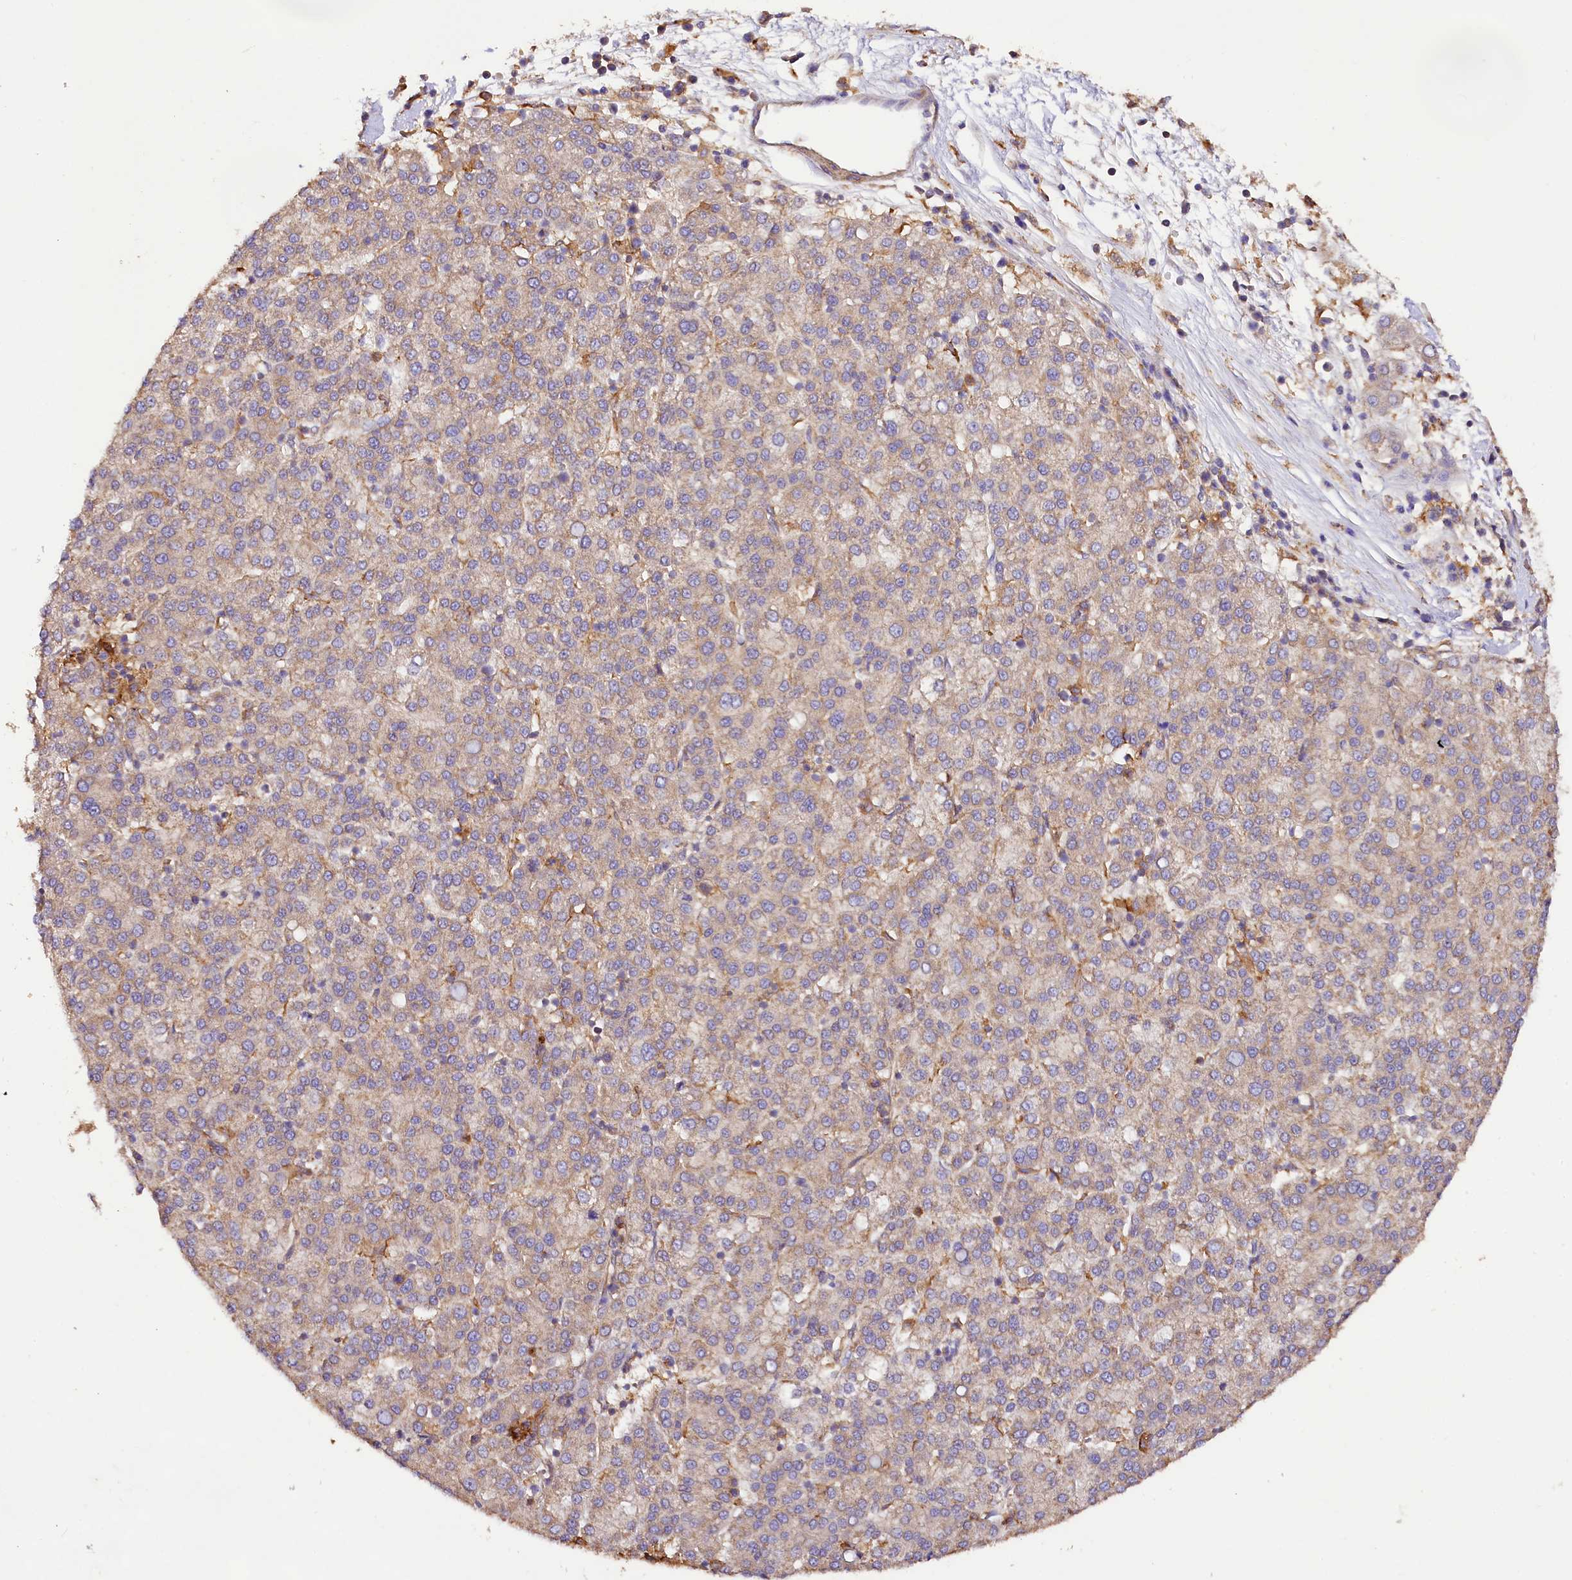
{"staining": {"intensity": "negative", "quantity": "none", "location": "none"}, "tissue": "liver cancer", "cell_type": "Tumor cells", "image_type": "cancer", "snomed": [{"axis": "morphology", "description": "Carcinoma, Hepatocellular, NOS"}, {"axis": "topography", "description": "Liver"}], "caption": "The IHC micrograph has no significant staining in tumor cells of liver cancer (hepatocellular carcinoma) tissue.", "gene": "CSAD", "patient": {"sex": "female", "age": 58}}